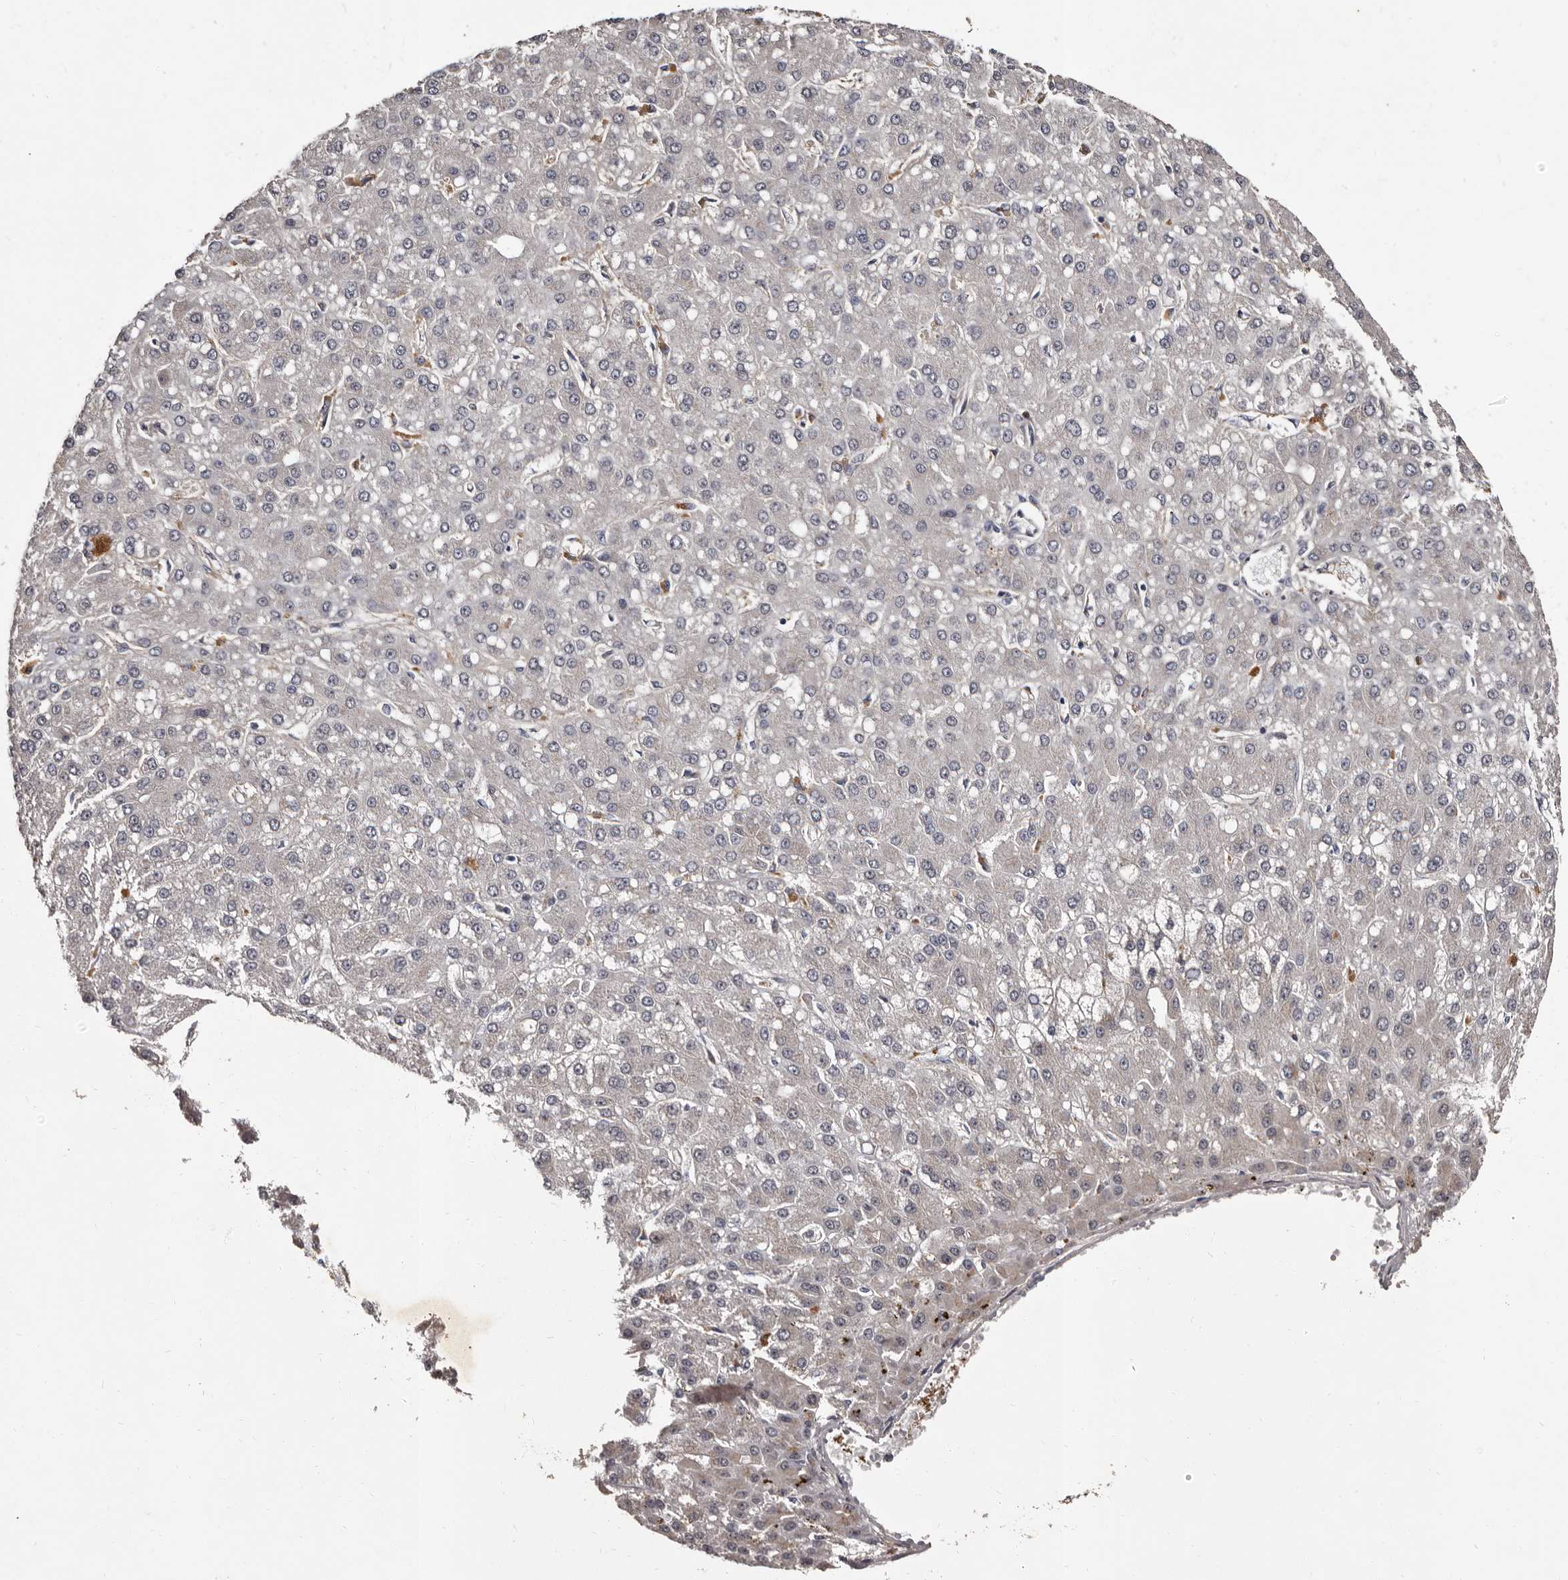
{"staining": {"intensity": "negative", "quantity": "none", "location": "none"}, "tissue": "liver cancer", "cell_type": "Tumor cells", "image_type": "cancer", "snomed": [{"axis": "morphology", "description": "Carcinoma, Hepatocellular, NOS"}, {"axis": "topography", "description": "Liver"}], "caption": "An IHC histopathology image of hepatocellular carcinoma (liver) is shown. There is no staining in tumor cells of hepatocellular carcinoma (liver).", "gene": "FAM91A1", "patient": {"sex": "male", "age": 67}}